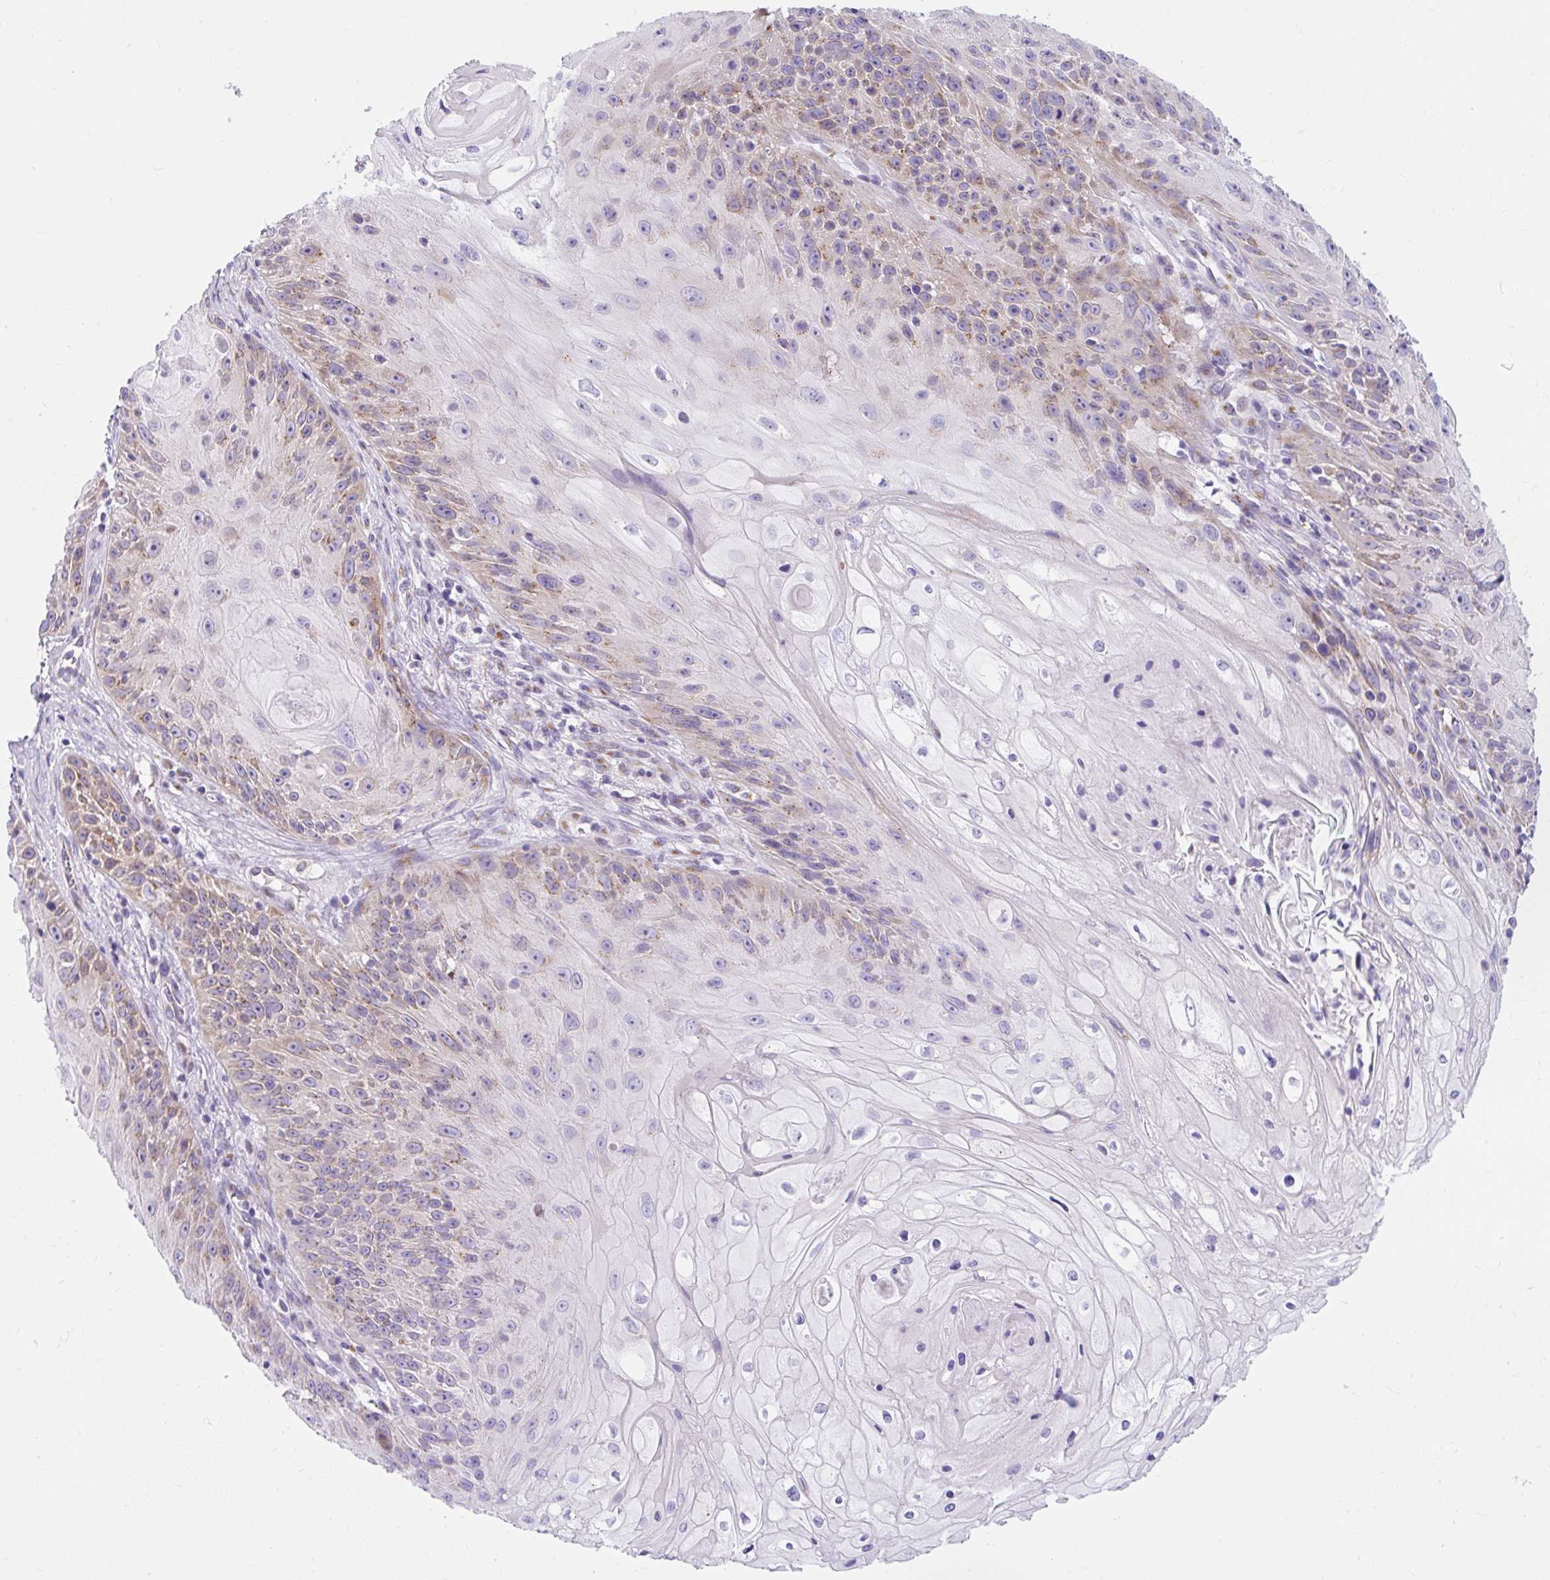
{"staining": {"intensity": "weak", "quantity": "25%-75%", "location": "cytoplasmic/membranous"}, "tissue": "skin cancer", "cell_type": "Tumor cells", "image_type": "cancer", "snomed": [{"axis": "morphology", "description": "Squamous cell carcinoma, NOS"}, {"axis": "topography", "description": "Skin"}, {"axis": "topography", "description": "Vulva"}], "caption": "The photomicrograph reveals immunohistochemical staining of skin cancer. There is weak cytoplasmic/membranous expression is present in approximately 25%-75% of tumor cells.", "gene": "GOLGA8A", "patient": {"sex": "female", "age": 76}}